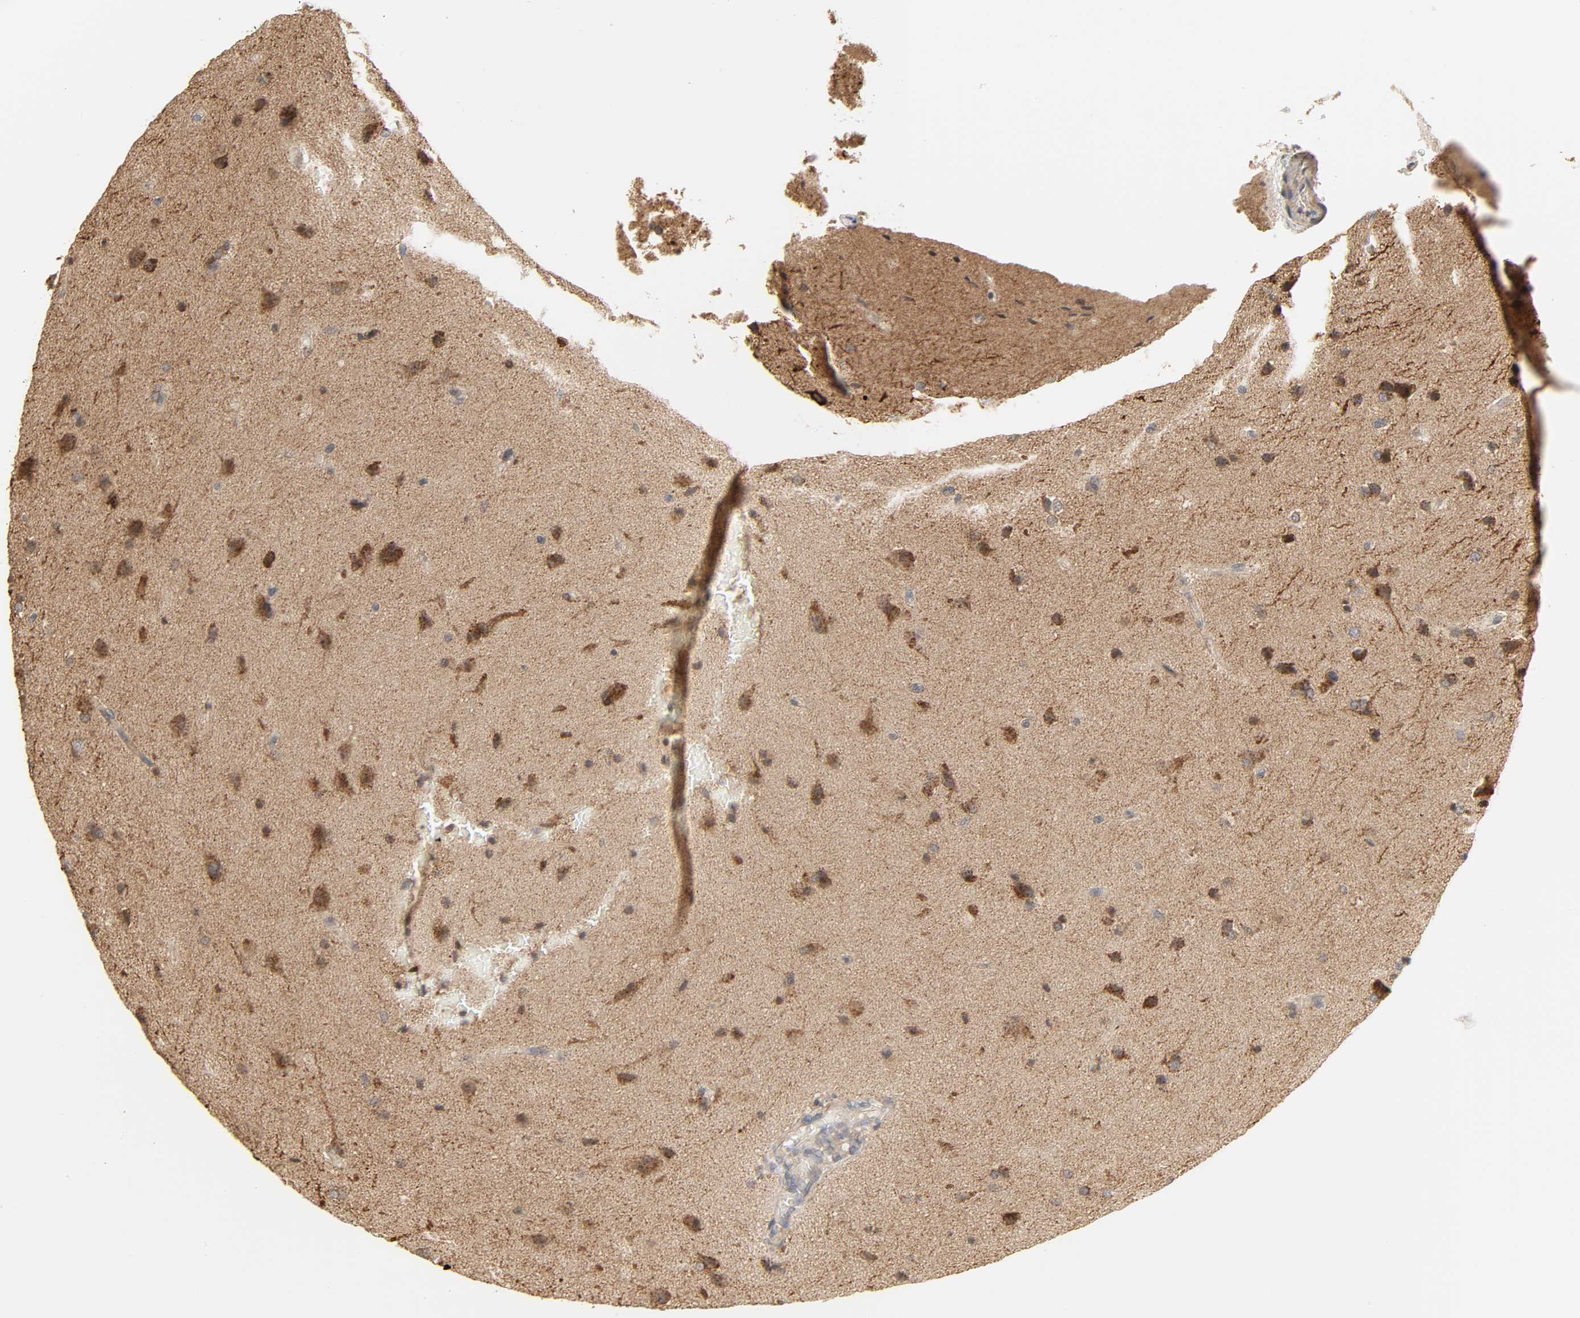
{"staining": {"intensity": "moderate", "quantity": "25%-75%", "location": "cytoplasmic/membranous"}, "tissue": "glioma", "cell_type": "Tumor cells", "image_type": "cancer", "snomed": [{"axis": "morphology", "description": "Glioma, malignant, Low grade"}, {"axis": "topography", "description": "Cerebral cortex"}], "caption": "A photomicrograph of malignant glioma (low-grade) stained for a protein demonstrates moderate cytoplasmic/membranous brown staining in tumor cells.", "gene": "CLEC4E", "patient": {"sex": "female", "age": 47}}